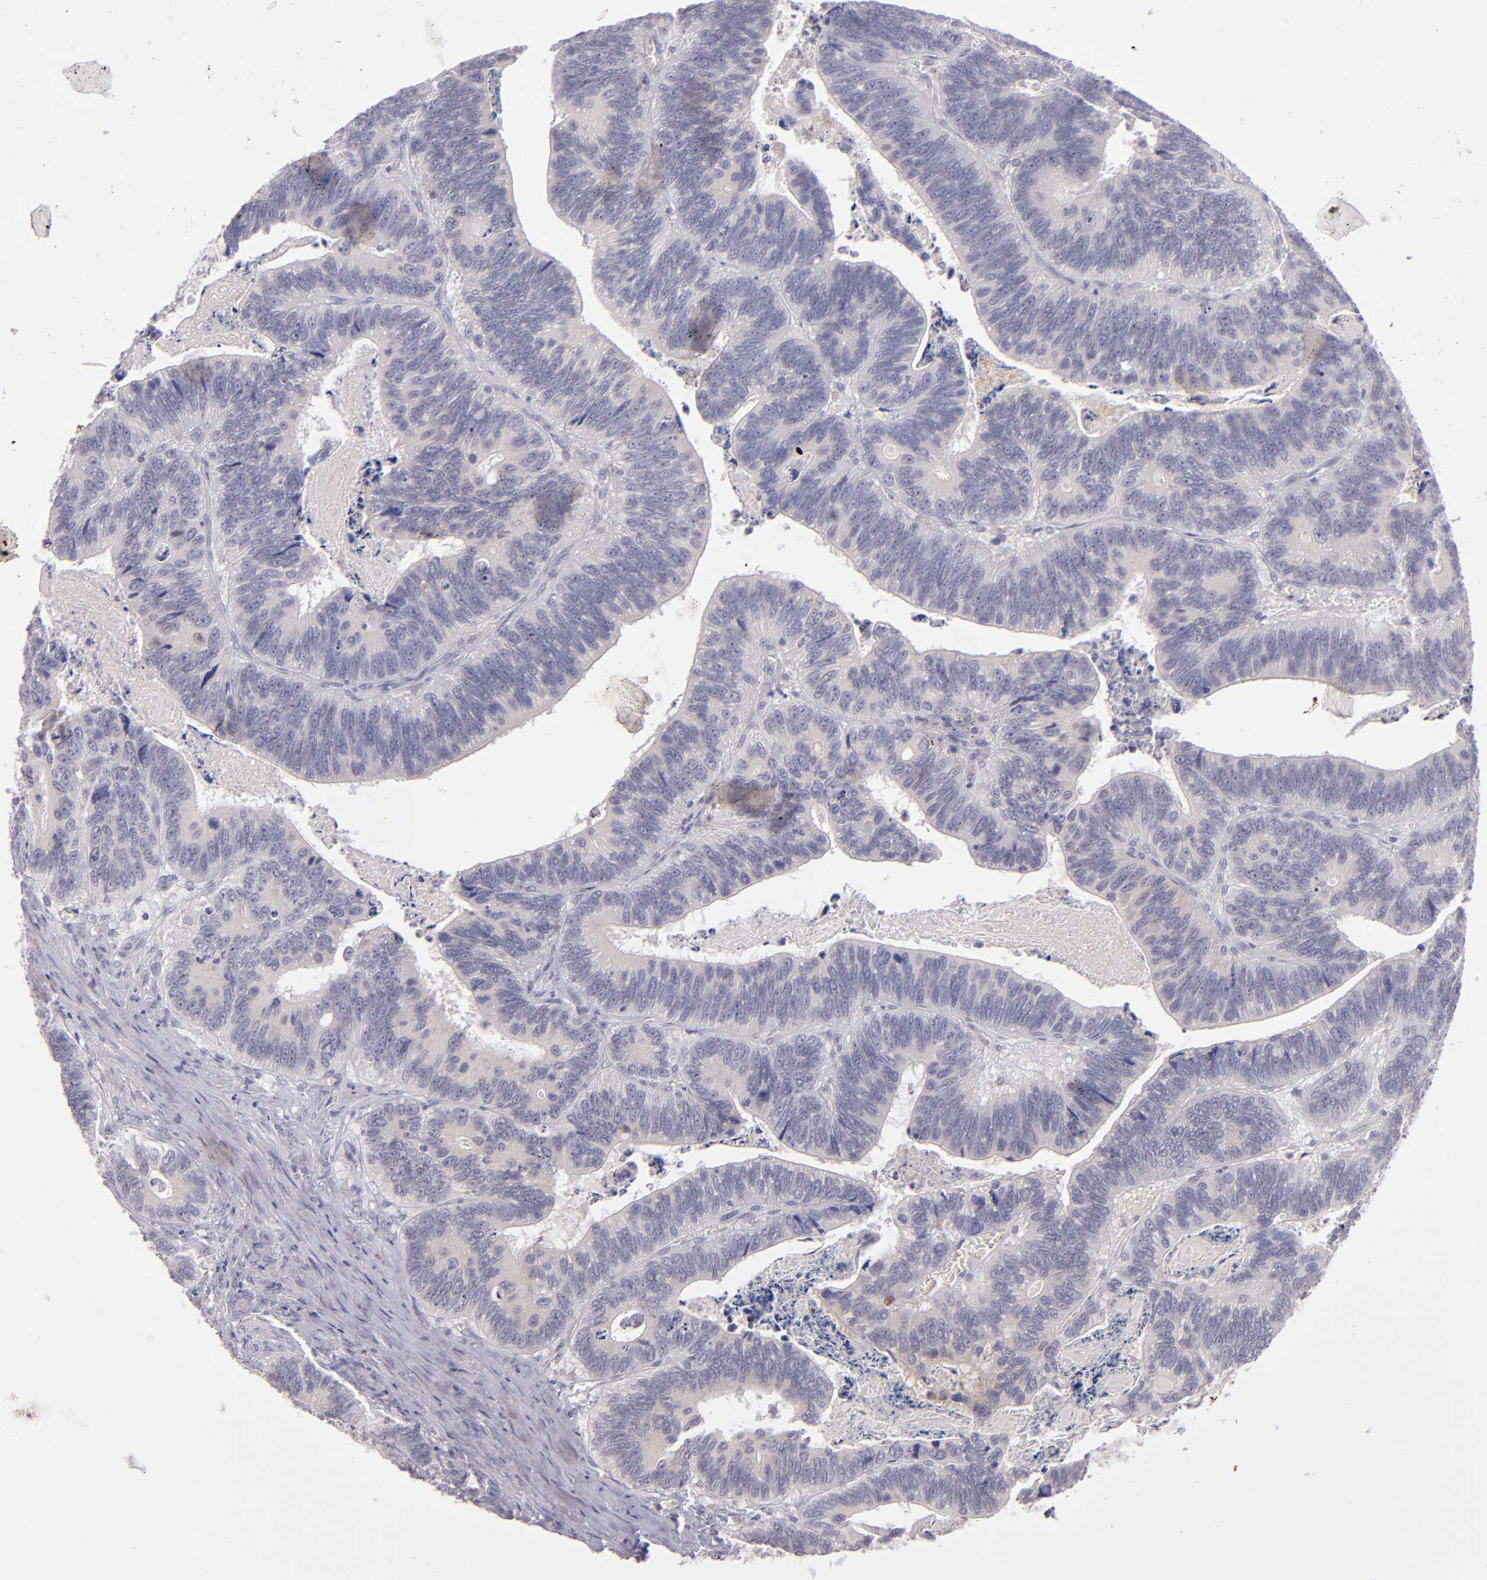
{"staining": {"intensity": "negative", "quantity": "none", "location": "none"}, "tissue": "colorectal cancer", "cell_type": "Tumor cells", "image_type": "cancer", "snomed": [{"axis": "morphology", "description": "Adenocarcinoma, NOS"}, {"axis": "topography", "description": "Colon"}], "caption": "Immunohistochemistry histopathology image of neoplastic tissue: colorectal adenocarcinoma stained with DAB displays no significant protein positivity in tumor cells.", "gene": "TRAF3", "patient": {"sex": "male", "age": 72}}